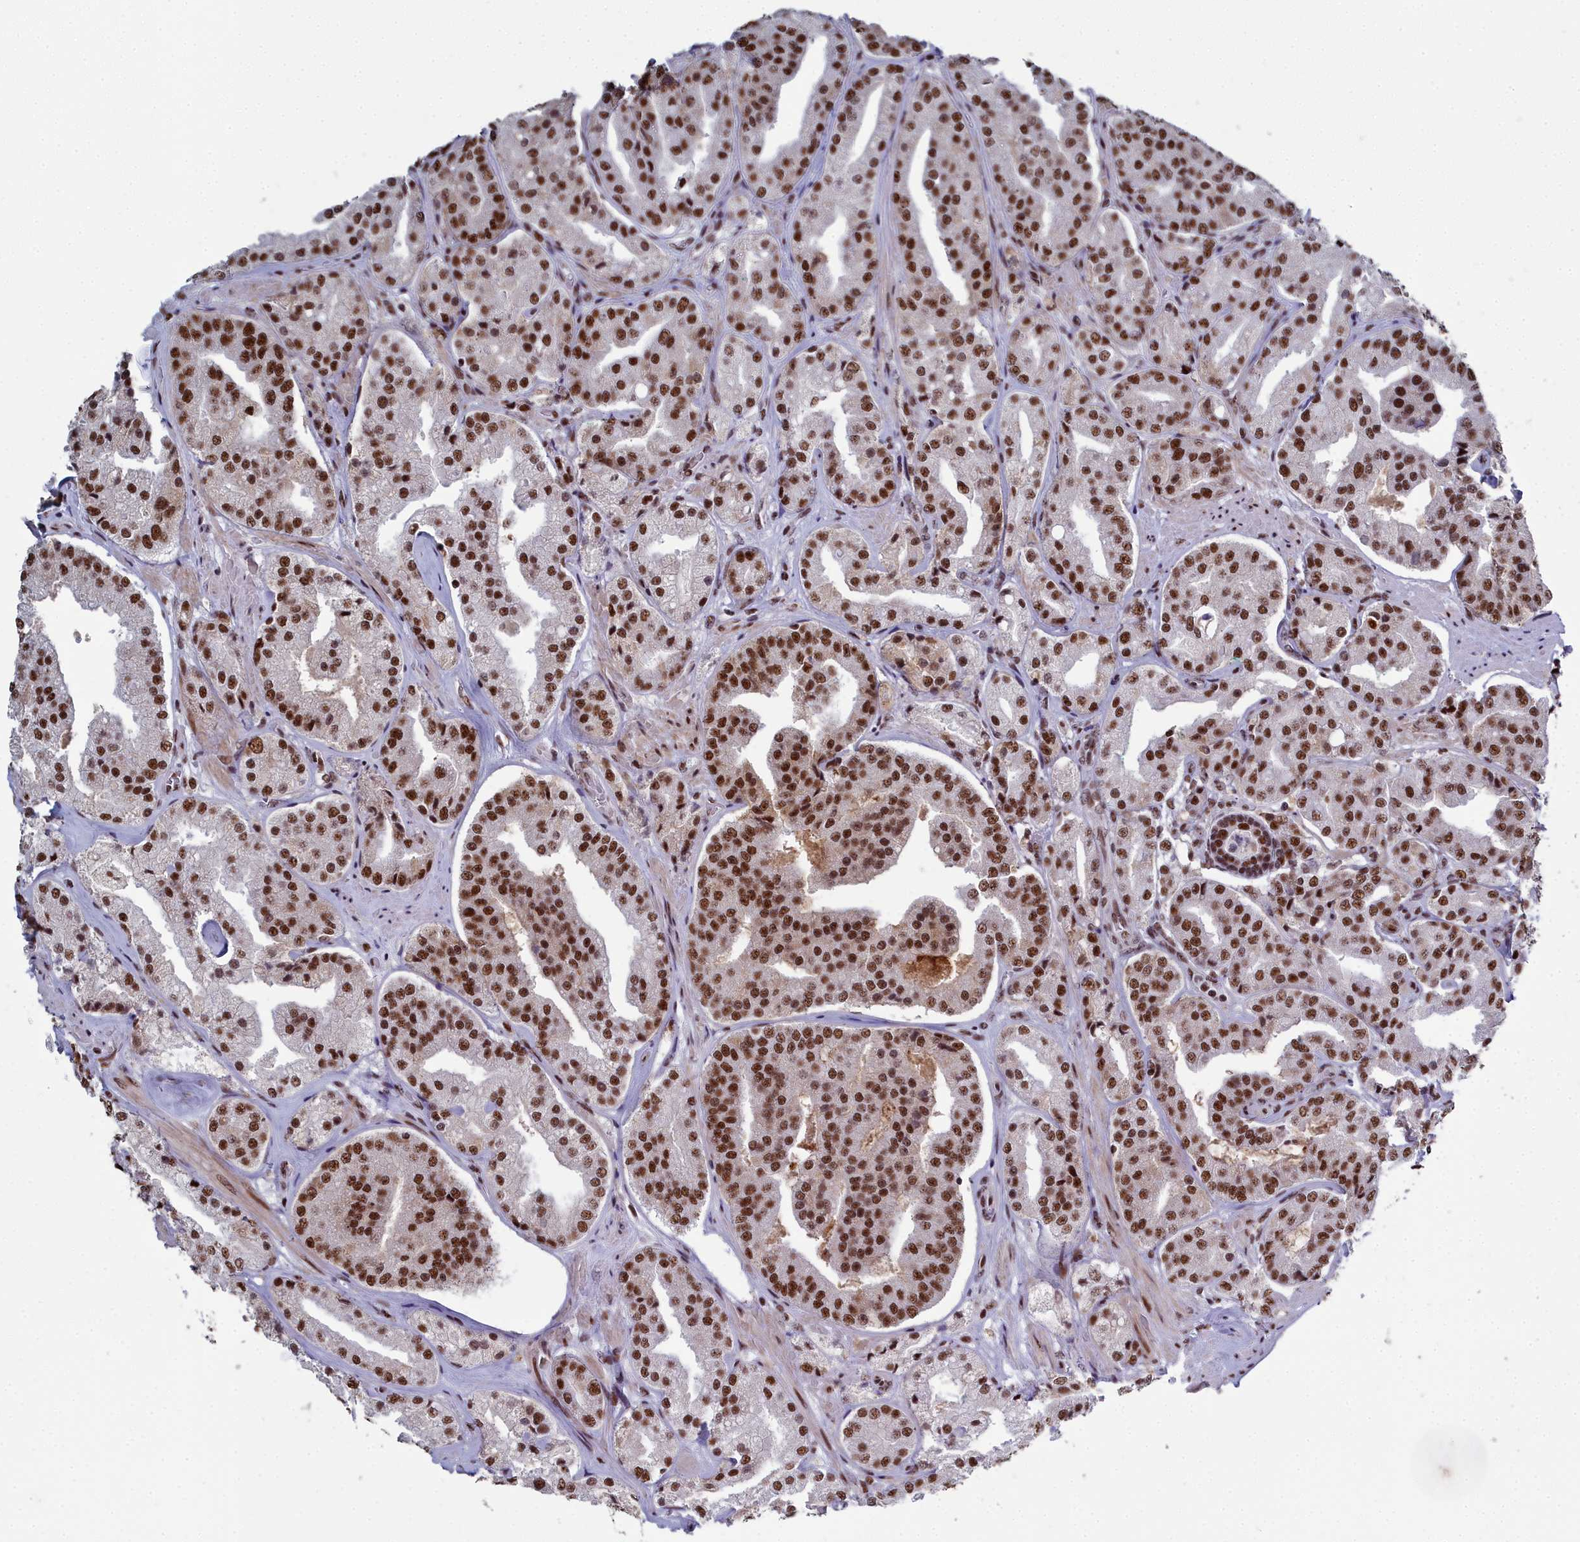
{"staining": {"intensity": "strong", "quantity": ">75%", "location": "nuclear"}, "tissue": "prostate cancer", "cell_type": "Tumor cells", "image_type": "cancer", "snomed": [{"axis": "morphology", "description": "Adenocarcinoma, High grade"}, {"axis": "topography", "description": "Prostate"}], "caption": "DAB immunohistochemical staining of prostate cancer displays strong nuclear protein expression in approximately >75% of tumor cells.", "gene": "SF3B3", "patient": {"sex": "male", "age": 63}}